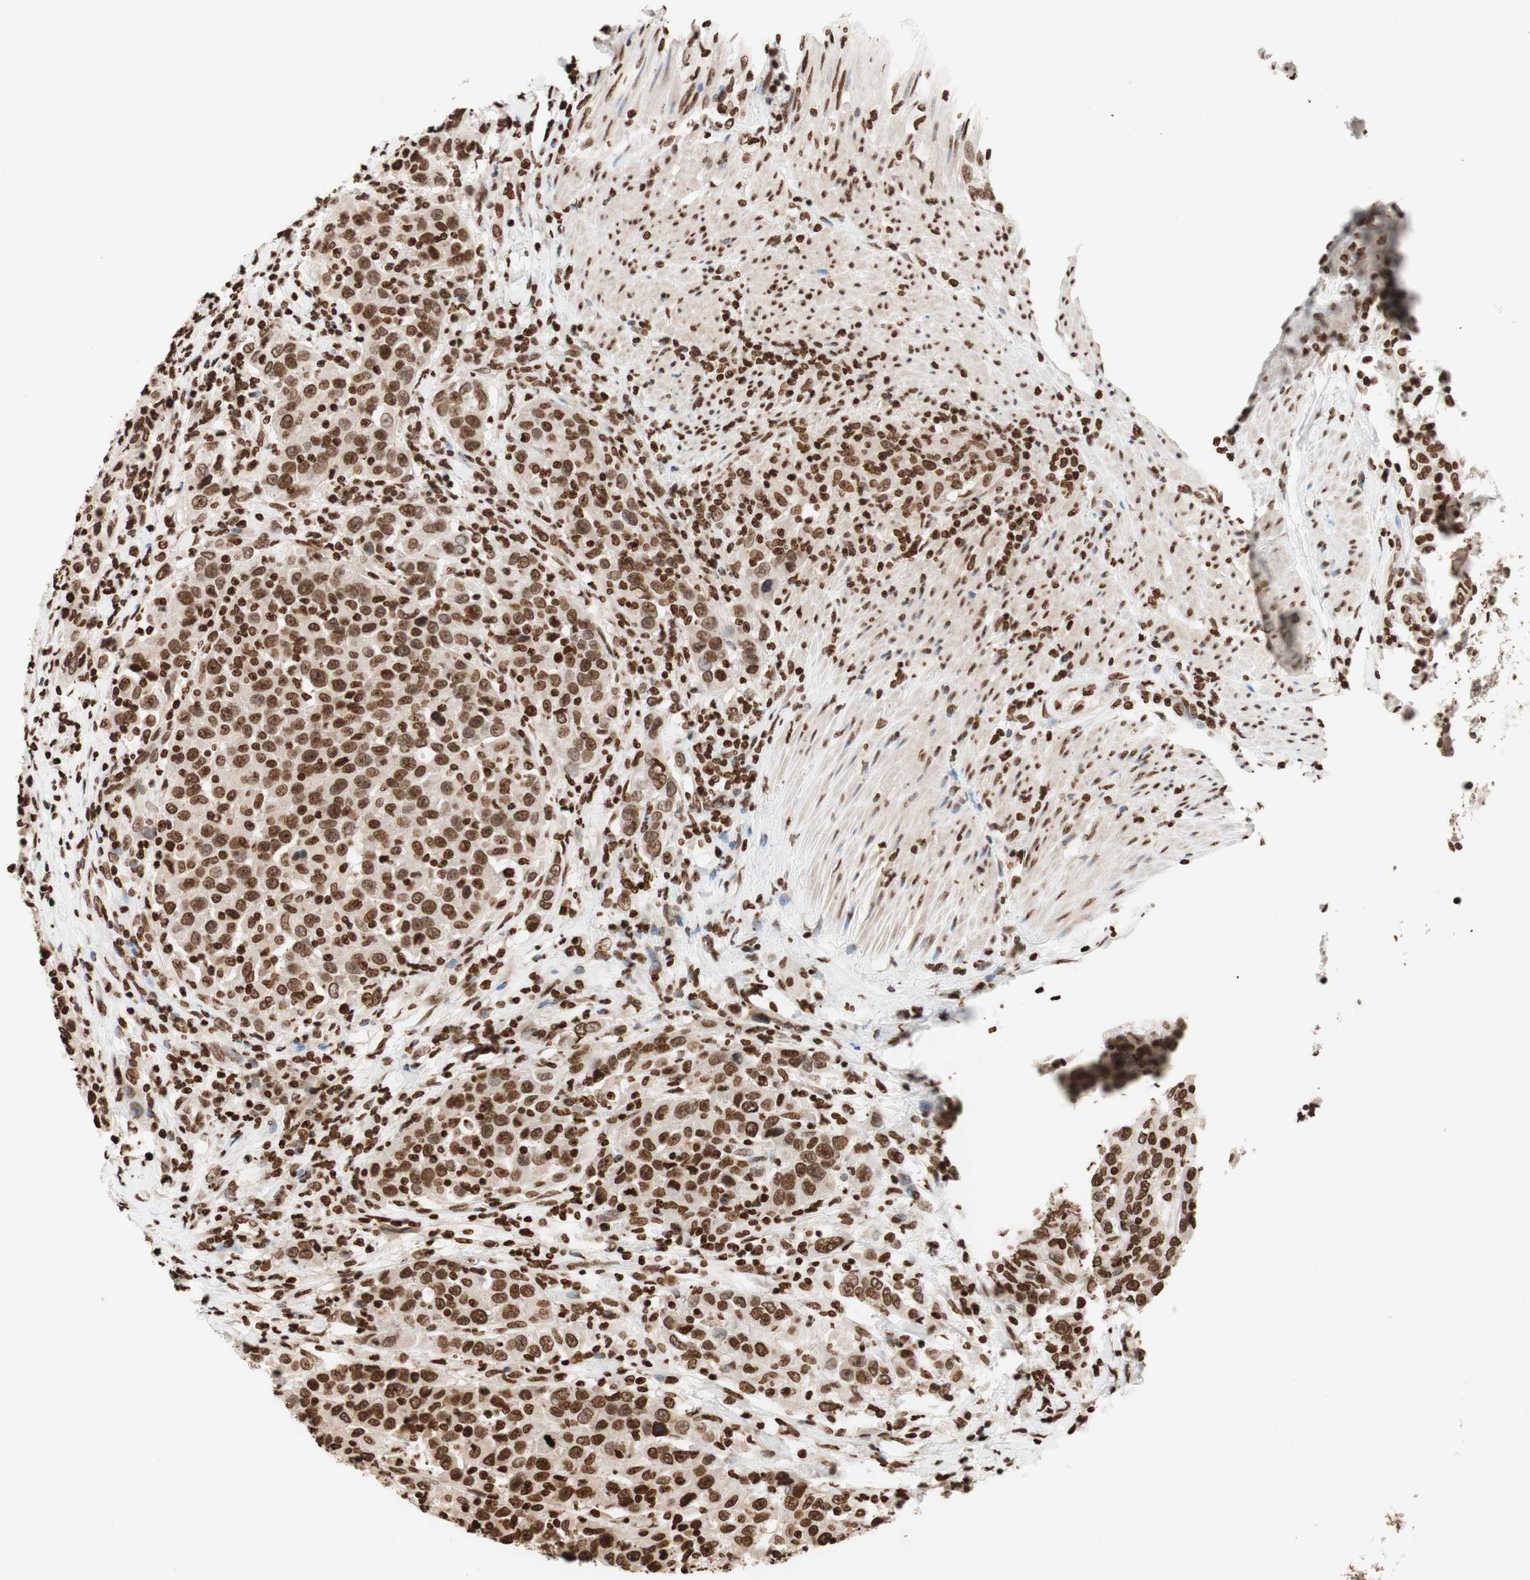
{"staining": {"intensity": "moderate", "quantity": ">75%", "location": "nuclear"}, "tissue": "urothelial cancer", "cell_type": "Tumor cells", "image_type": "cancer", "snomed": [{"axis": "morphology", "description": "Urothelial carcinoma, High grade"}, {"axis": "topography", "description": "Urinary bladder"}], "caption": "An immunohistochemistry (IHC) photomicrograph of tumor tissue is shown. Protein staining in brown labels moderate nuclear positivity in urothelial cancer within tumor cells.", "gene": "NCOA3", "patient": {"sex": "female", "age": 80}}